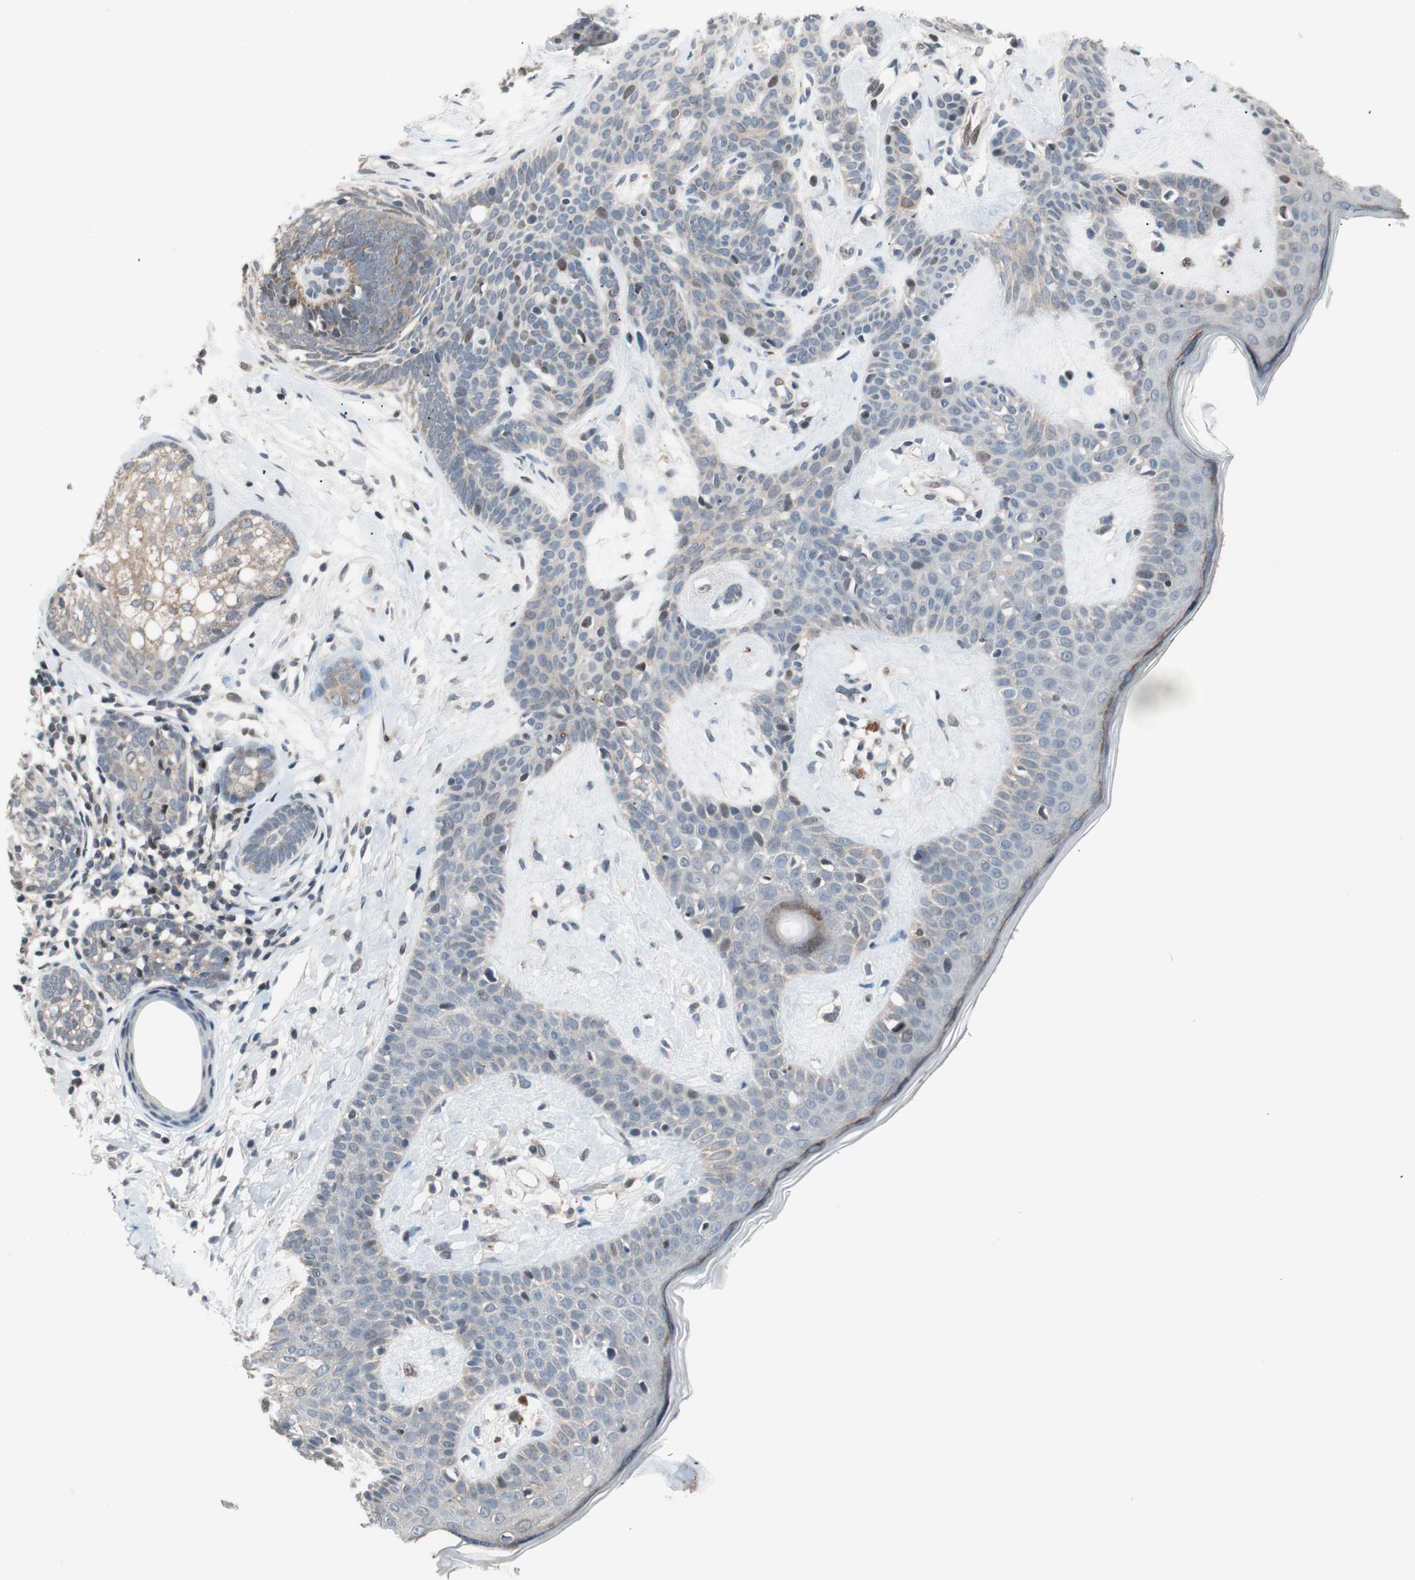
{"staining": {"intensity": "negative", "quantity": "none", "location": "none"}, "tissue": "skin cancer", "cell_type": "Tumor cells", "image_type": "cancer", "snomed": [{"axis": "morphology", "description": "Developmental malformation"}, {"axis": "morphology", "description": "Basal cell carcinoma"}, {"axis": "topography", "description": "Skin"}], "caption": "Tumor cells are negative for brown protein staining in basal cell carcinoma (skin).", "gene": "POLH", "patient": {"sex": "female", "age": 62}}